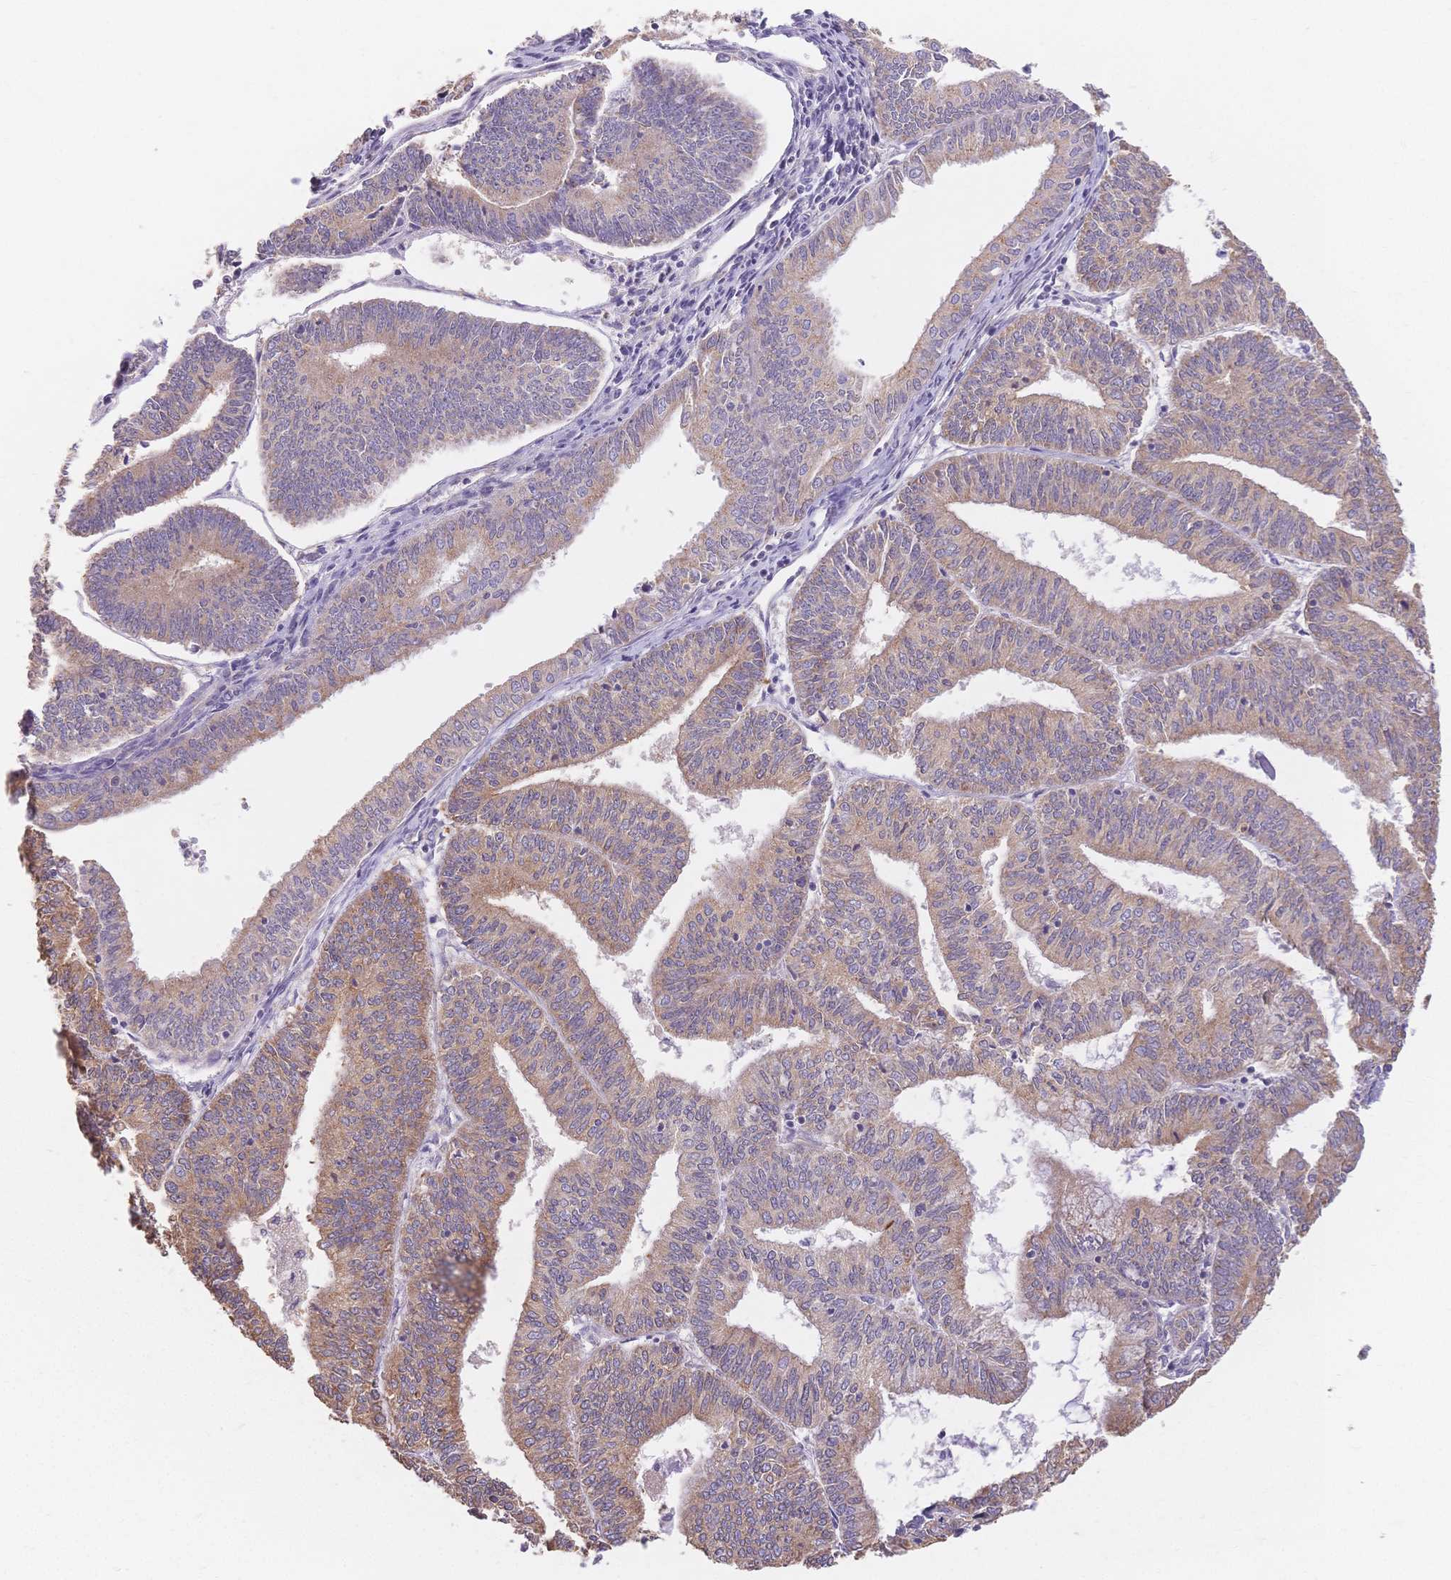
{"staining": {"intensity": "weak", "quantity": "25%-75%", "location": "cytoplasmic/membranous"}, "tissue": "endometrial cancer", "cell_type": "Tumor cells", "image_type": "cancer", "snomed": [{"axis": "morphology", "description": "Adenocarcinoma, NOS"}, {"axis": "topography", "description": "Endometrium"}], "caption": "IHC histopathology image of adenocarcinoma (endometrial) stained for a protein (brown), which displays low levels of weak cytoplasmic/membranous staining in approximately 25%-75% of tumor cells.", "gene": "HS3ST5", "patient": {"sex": "female", "age": 61}}